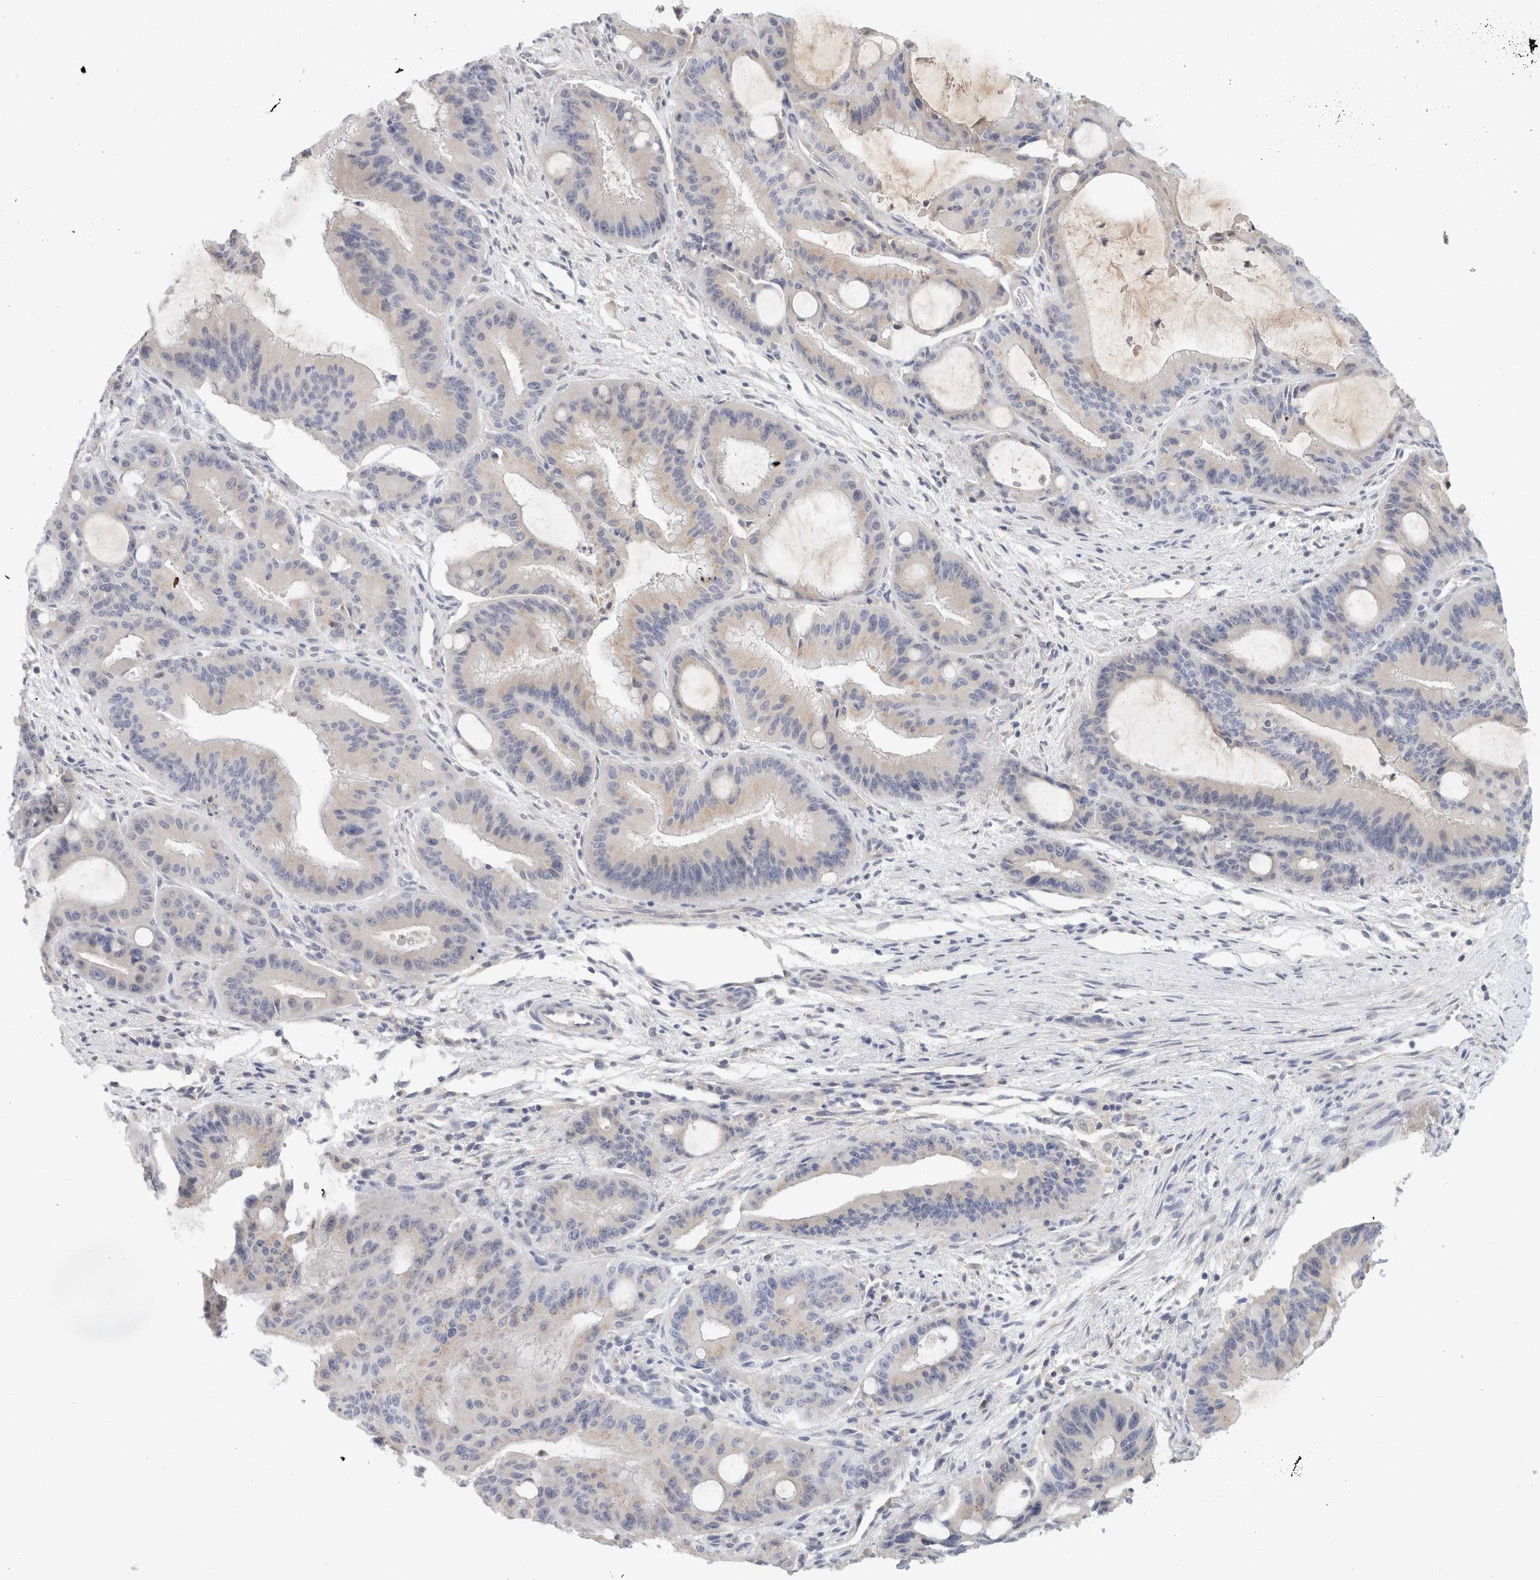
{"staining": {"intensity": "negative", "quantity": "none", "location": "none"}, "tissue": "liver cancer", "cell_type": "Tumor cells", "image_type": "cancer", "snomed": [{"axis": "morphology", "description": "Normal tissue, NOS"}, {"axis": "morphology", "description": "Cholangiocarcinoma"}, {"axis": "topography", "description": "Liver"}, {"axis": "topography", "description": "Peripheral nerve tissue"}], "caption": "Tumor cells show no significant staining in liver cholangiocarcinoma.", "gene": "STK31", "patient": {"sex": "female", "age": 73}}